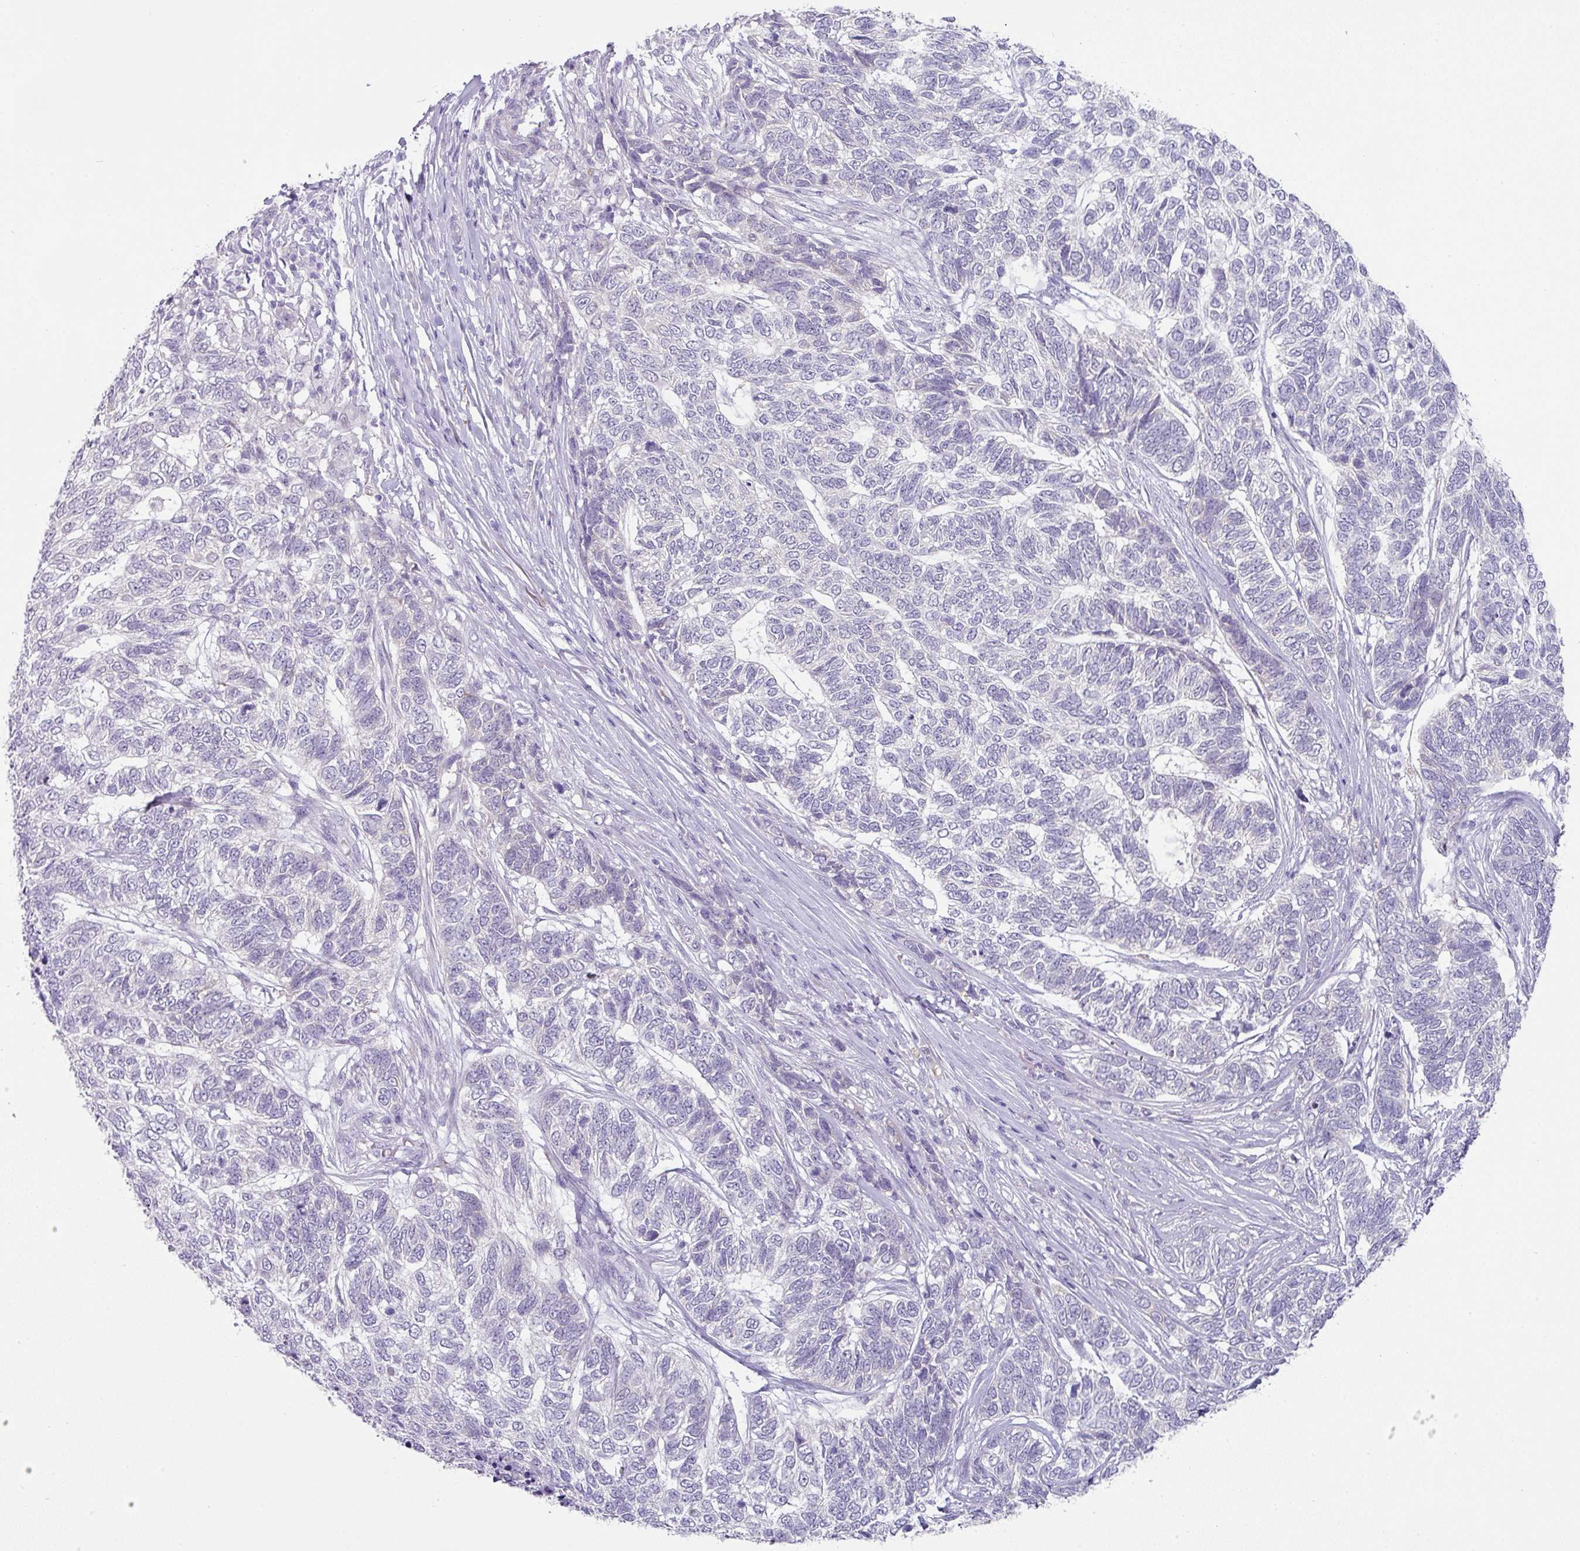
{"staining": {"intensity": "negative", "quantity": "none", "location": "none"}, "tissue": "skin cancer", "cell_type": "Tumor cells", "image_type": "cancer", "snomed": [{"axis": "morphology", "description": "Basal cell carcinoma"}, {"axis": "topography", "description": "Skin"}], "caption": "Histopathology image shows no protein expression in tumor cells of skin basal cell carcinoma tissue.", "gene": "FGF17", "patient": {"sex": "female", "age": 65}}